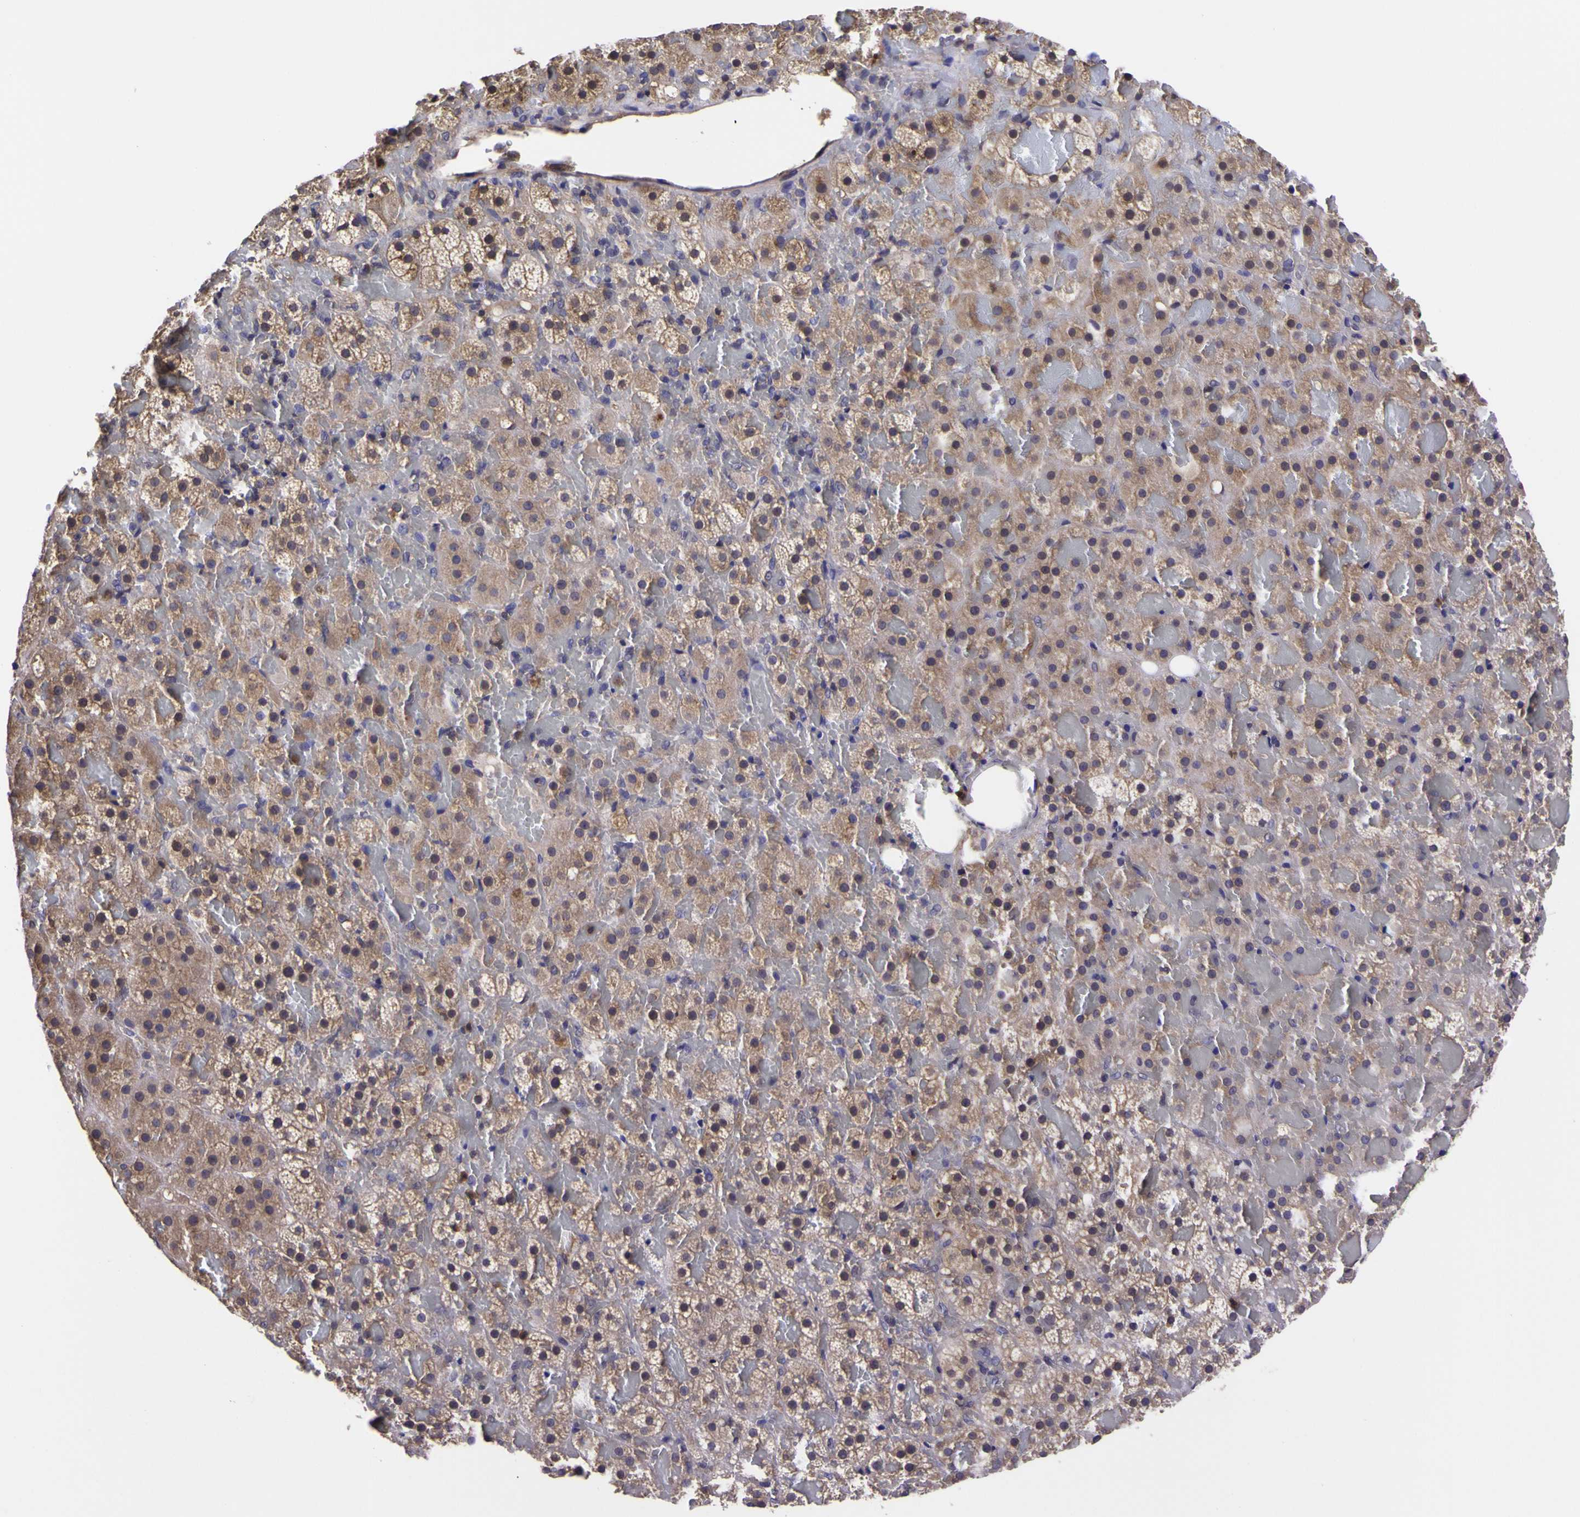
{"staining": {"intensity": "moderate", "quantity": ">75%", "location": "cytoplasmic/membranous"}, "tissue": "adrenal gland", "cell_type": "Glandular cells", "image_type": "normal", "snomed": [{"axis": "morphology", "description": "Normal tissue, NOS"}, {"axis": "topography", "description": "Adrenal gland"}], "caption": "DAB (3,3'-diaminobenzidine) immunohistochemical staining of normal adrenal gland exhibits moderate cytoplasmic/membranous protein positivity in approximately >75% of glandular cells. The staining is performed using DAB (3,3'-diaminobenzidine) brown chromogen to label protein expression. The nuclei are counter-stained blue using hematoxylin.", "gene": "MAPK14", "patient": {"sex": "female", "age": 59}}